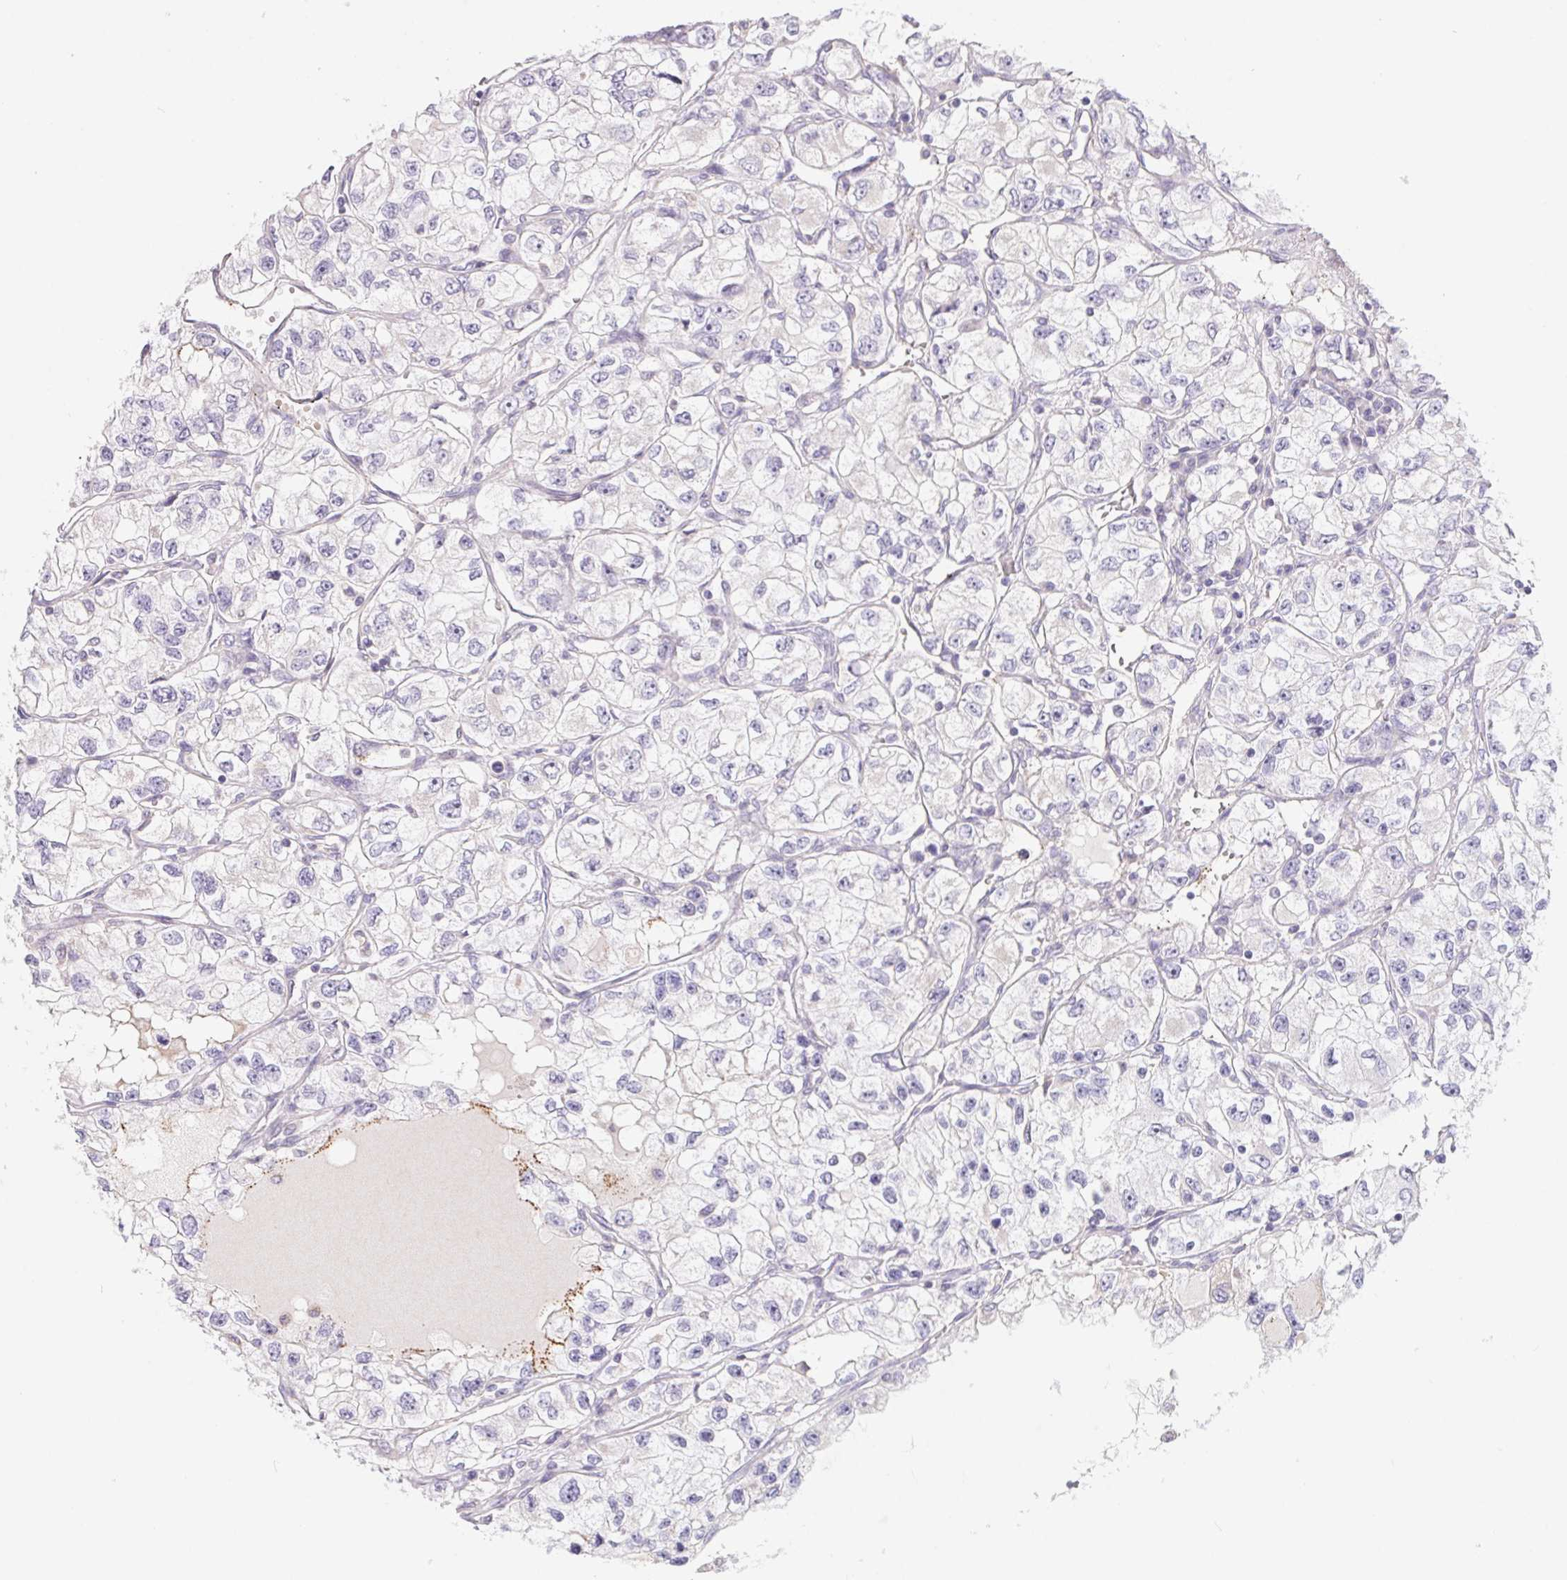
{"staining": {"intensity": "negative", "quantity": "none", "location": "none"}, "tissue": "renal cancer", "cell_type": "Tumor cells", "image_type": "cancer", "snomed": [{"axis": "morphology", "description": "Adenocarcinoma, NOS"}, {"axis": "topography", "description": "Kidney"}], "caption": "DAB (3,3'-diaminobenzidine) immunohistochemical staining of adenocarcinoma (renal) reveals no significant staining in tumor cells. (Immunohistochemistry, brightfield microscopy, high magnification).", "gene": "LPA", "patient": {"sex": "female", "age": 59}}